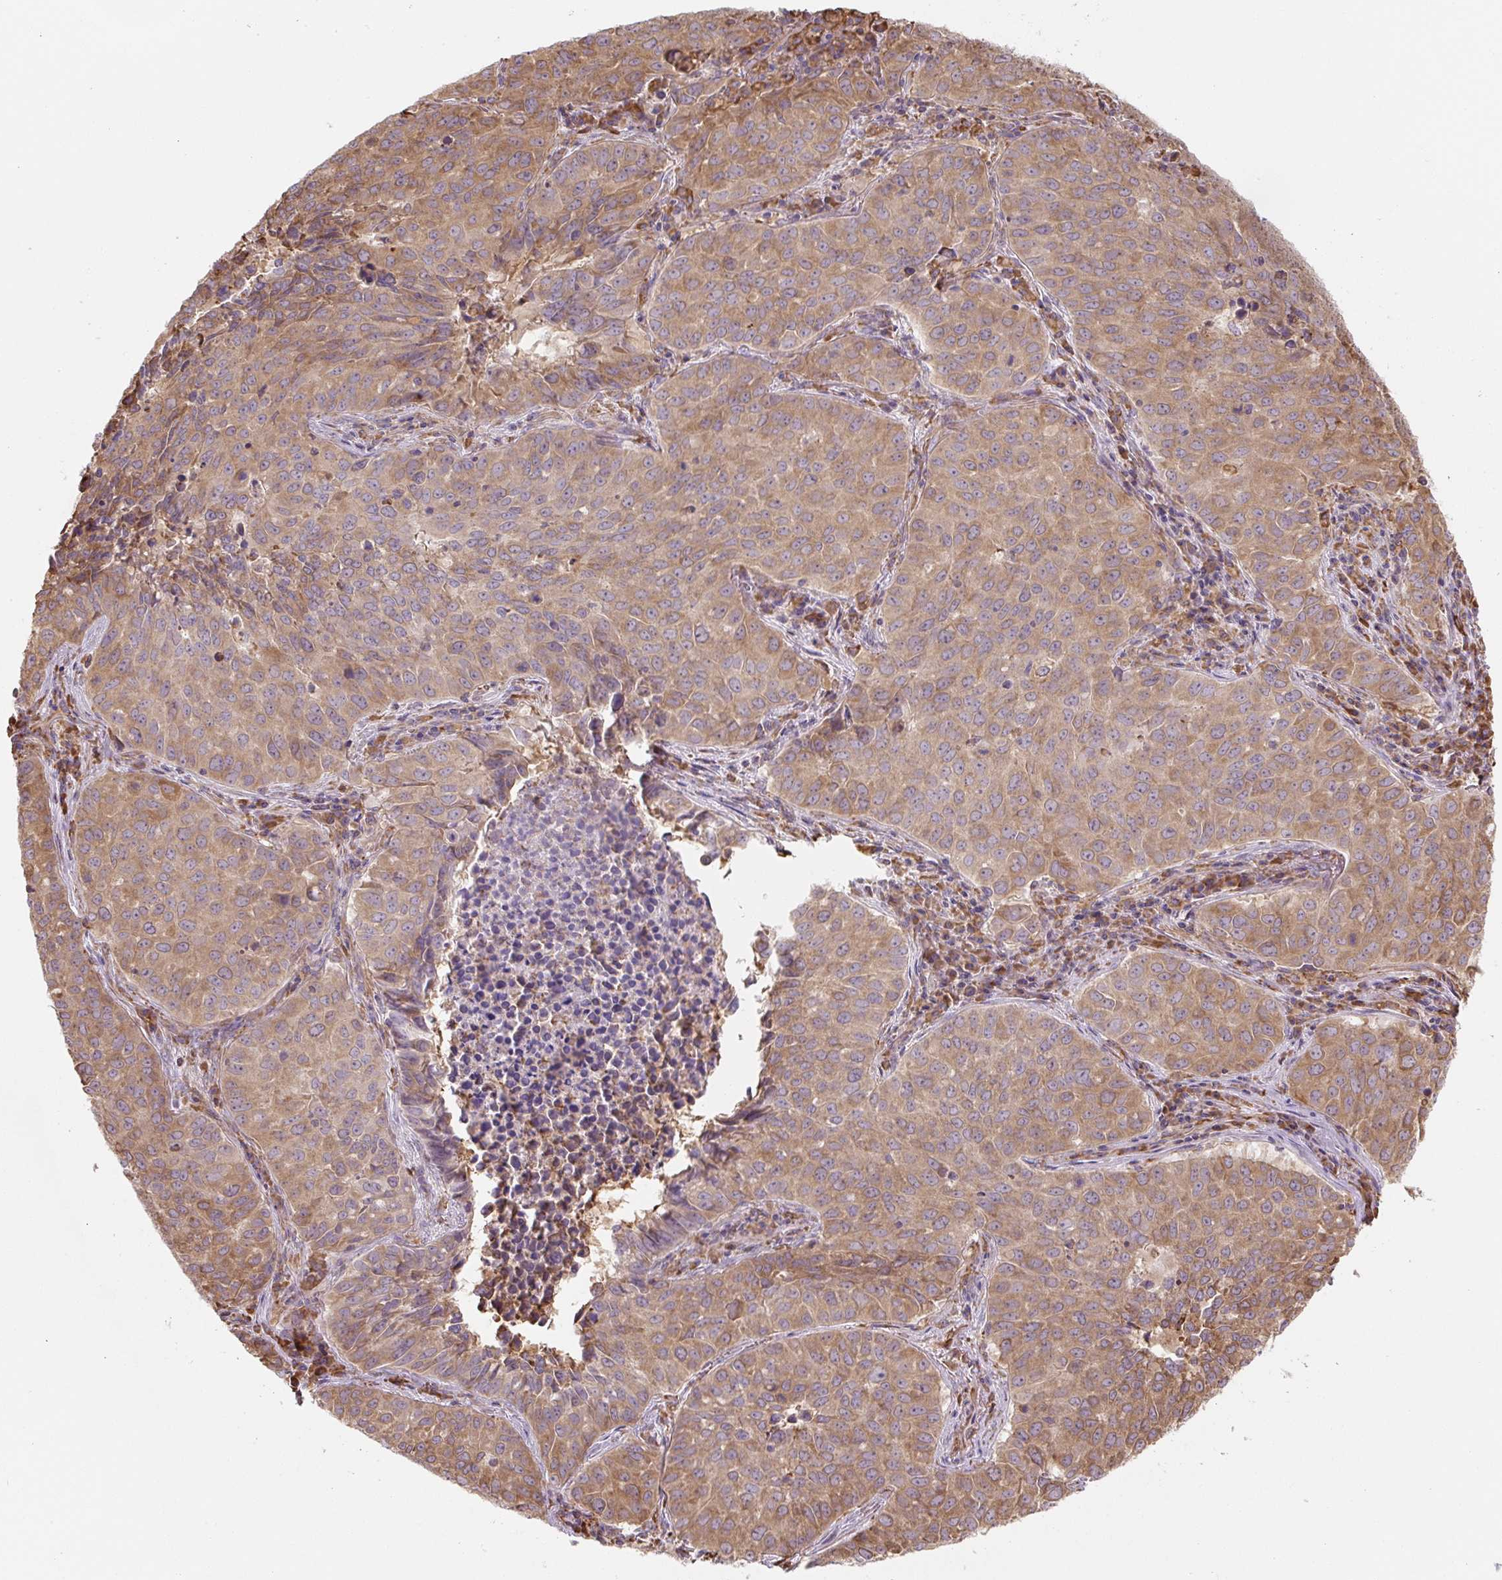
{"staining": {"intensity": "moderate", "quantity": ">75%", "location": "cytoplasmic/membranous"}, "tissue": "lung cancer", "cell_type": "Tumor cells", "image_type": "cancer", "snomed": [{"axis": "morphology", "description": "Adenocarcinoma, NOS"}, {"axis": "topography", "description": "Lung"}], "caption": "Immunohistochemistry (IHC) of human adenocarcinoma (lung) exhibits medium levels of moderate cytoplasmic/membranous staining in about >75% of tumor cells.", "gene": "RASA1", "patient": {"sex": "female", "age": 50}}